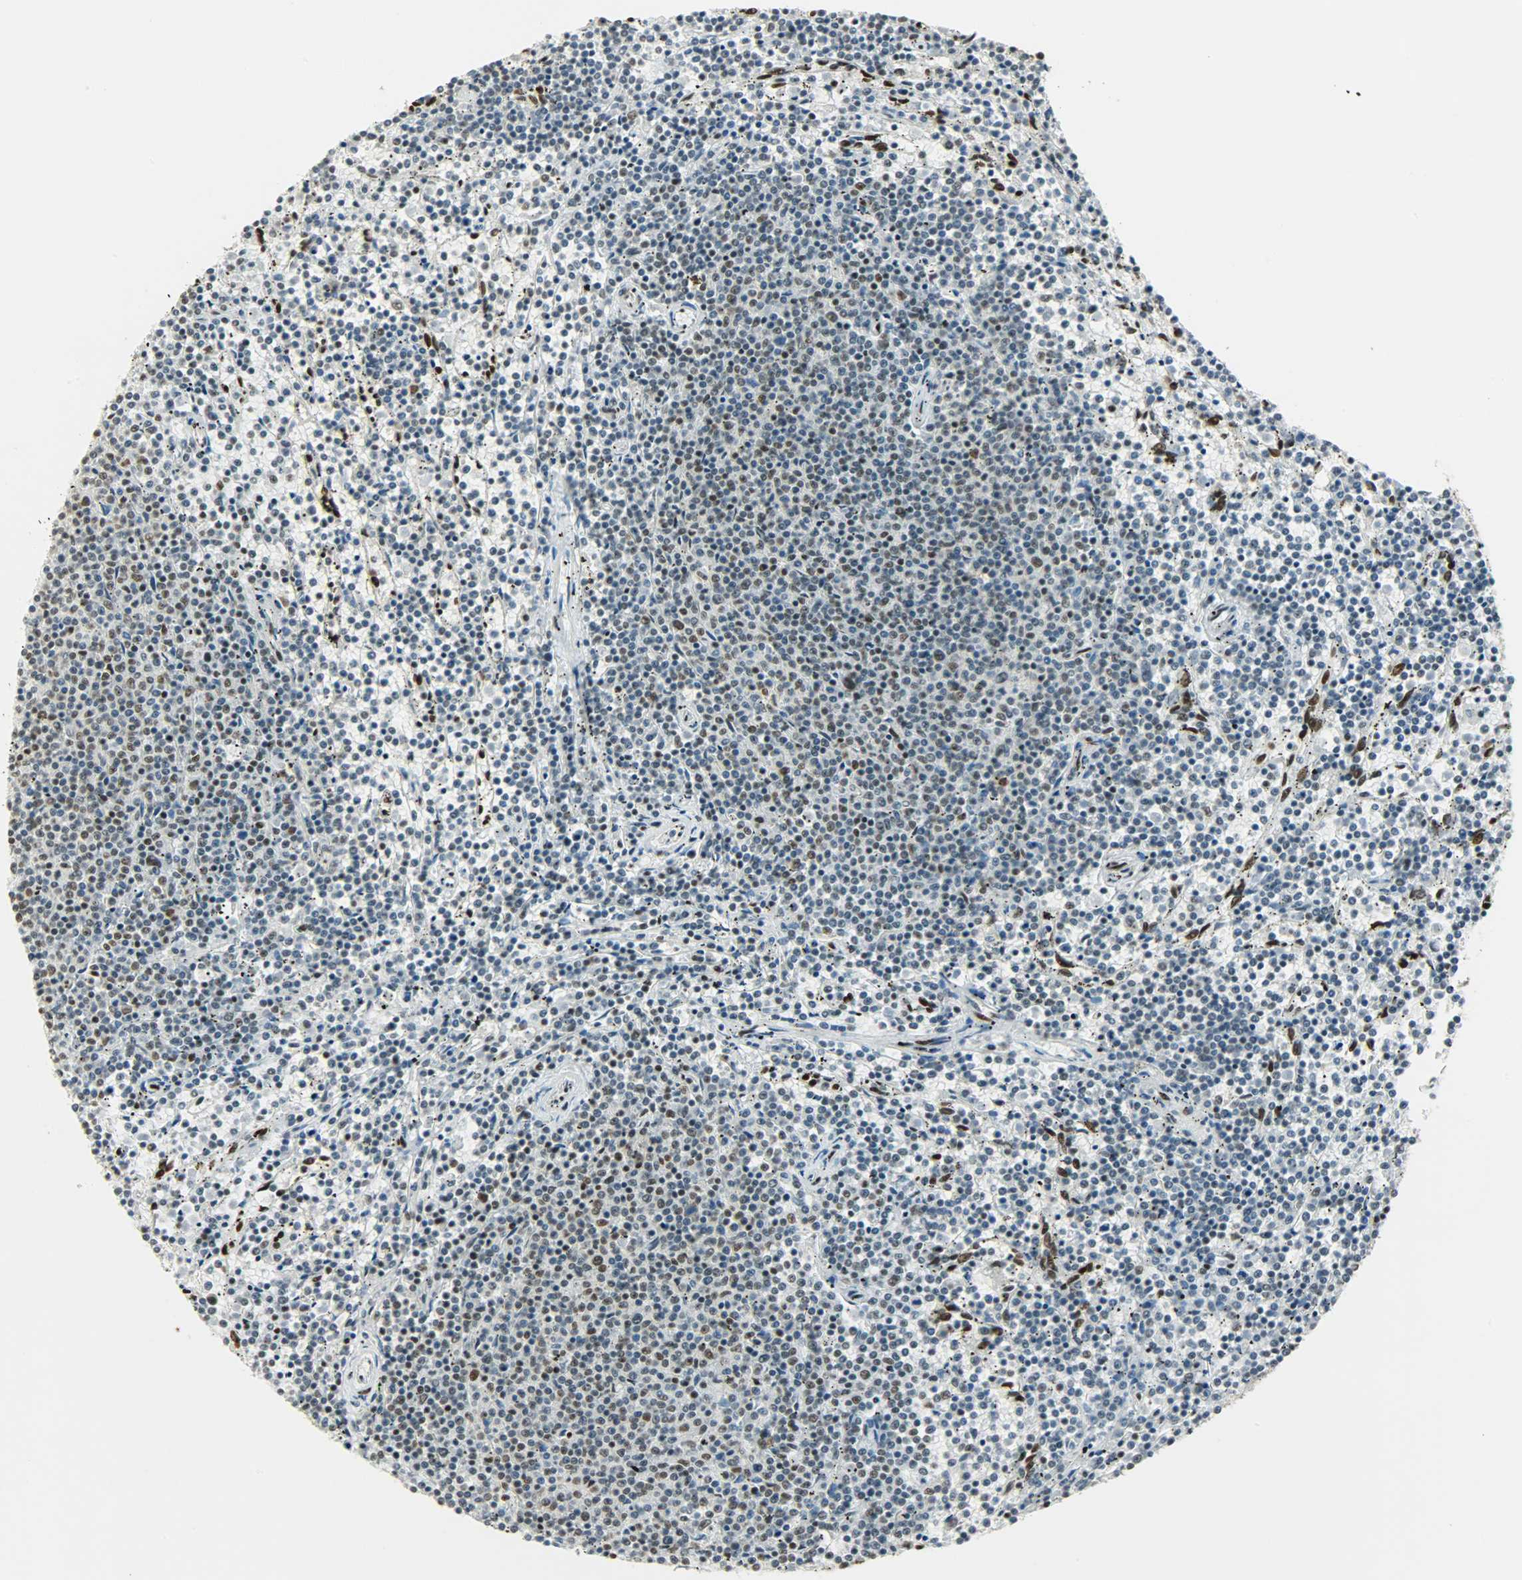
{"staining": {"intensity": "weak", "quantity": "<25%", "location": "nuclear"}, "tissue": "lymphoma", "cell_type": "Tumor cells", "image_type": "cancer", "snomed": [{"axis": "morphology", "description": "Malignant lymphoma, non-Hodgkin's type, Low grade"}, {"axis": "topography", "description": "Spleen"}], "caption": "Tumor cells are negative for protein expression in human malignant lymphoma, non-Hodgkin's type (low-grade).", "gene": "MYEF2", "patient": {"sex": "female", "age": 50}}